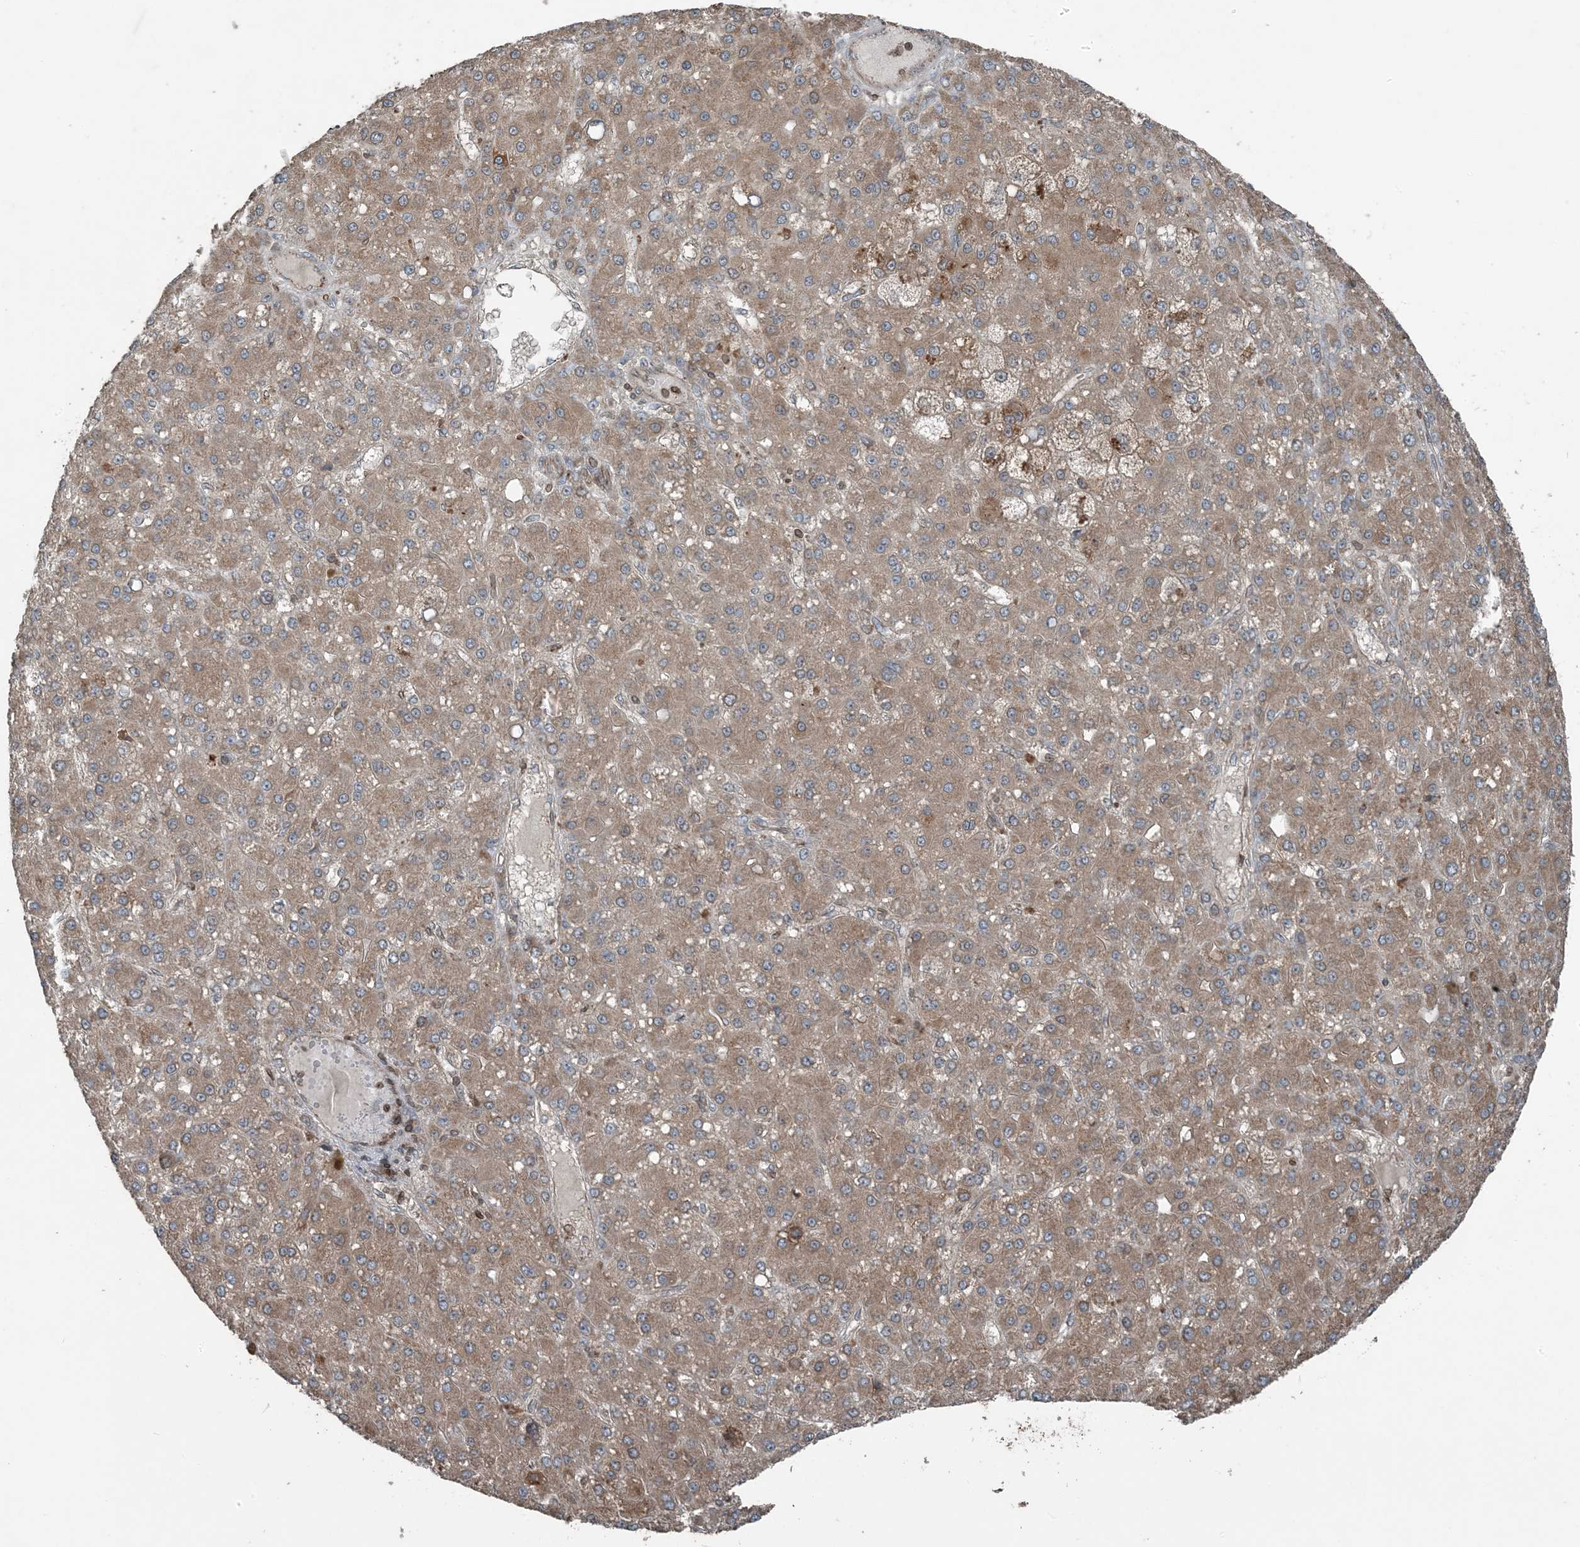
{"staining": {"intensity": "moderate", "quantity": ">75%", "location": "cytoplasmic/membranous"}, "tissue": "liver cancer", "cell_type": "Tumor cells", "image_type": "cancer", "snomed": [{"axis": "morphology", "description": "Carcinoma, Hepatocellular, NOS"}, {"axis": "topography", "description": "Liver"}], "caption": "A brown stain highlights moderate cytoplasmic/membranous expression of a protein in hepatocellular carcinoma (liver) tumor cells. The protein of interest is stained brown, and the nuclei are stained in blue (DAB IHC with brightfield microscopy, high magnification).", "gene": "ZFAND2B", "patient": {"sex": "male", "age": 67}}